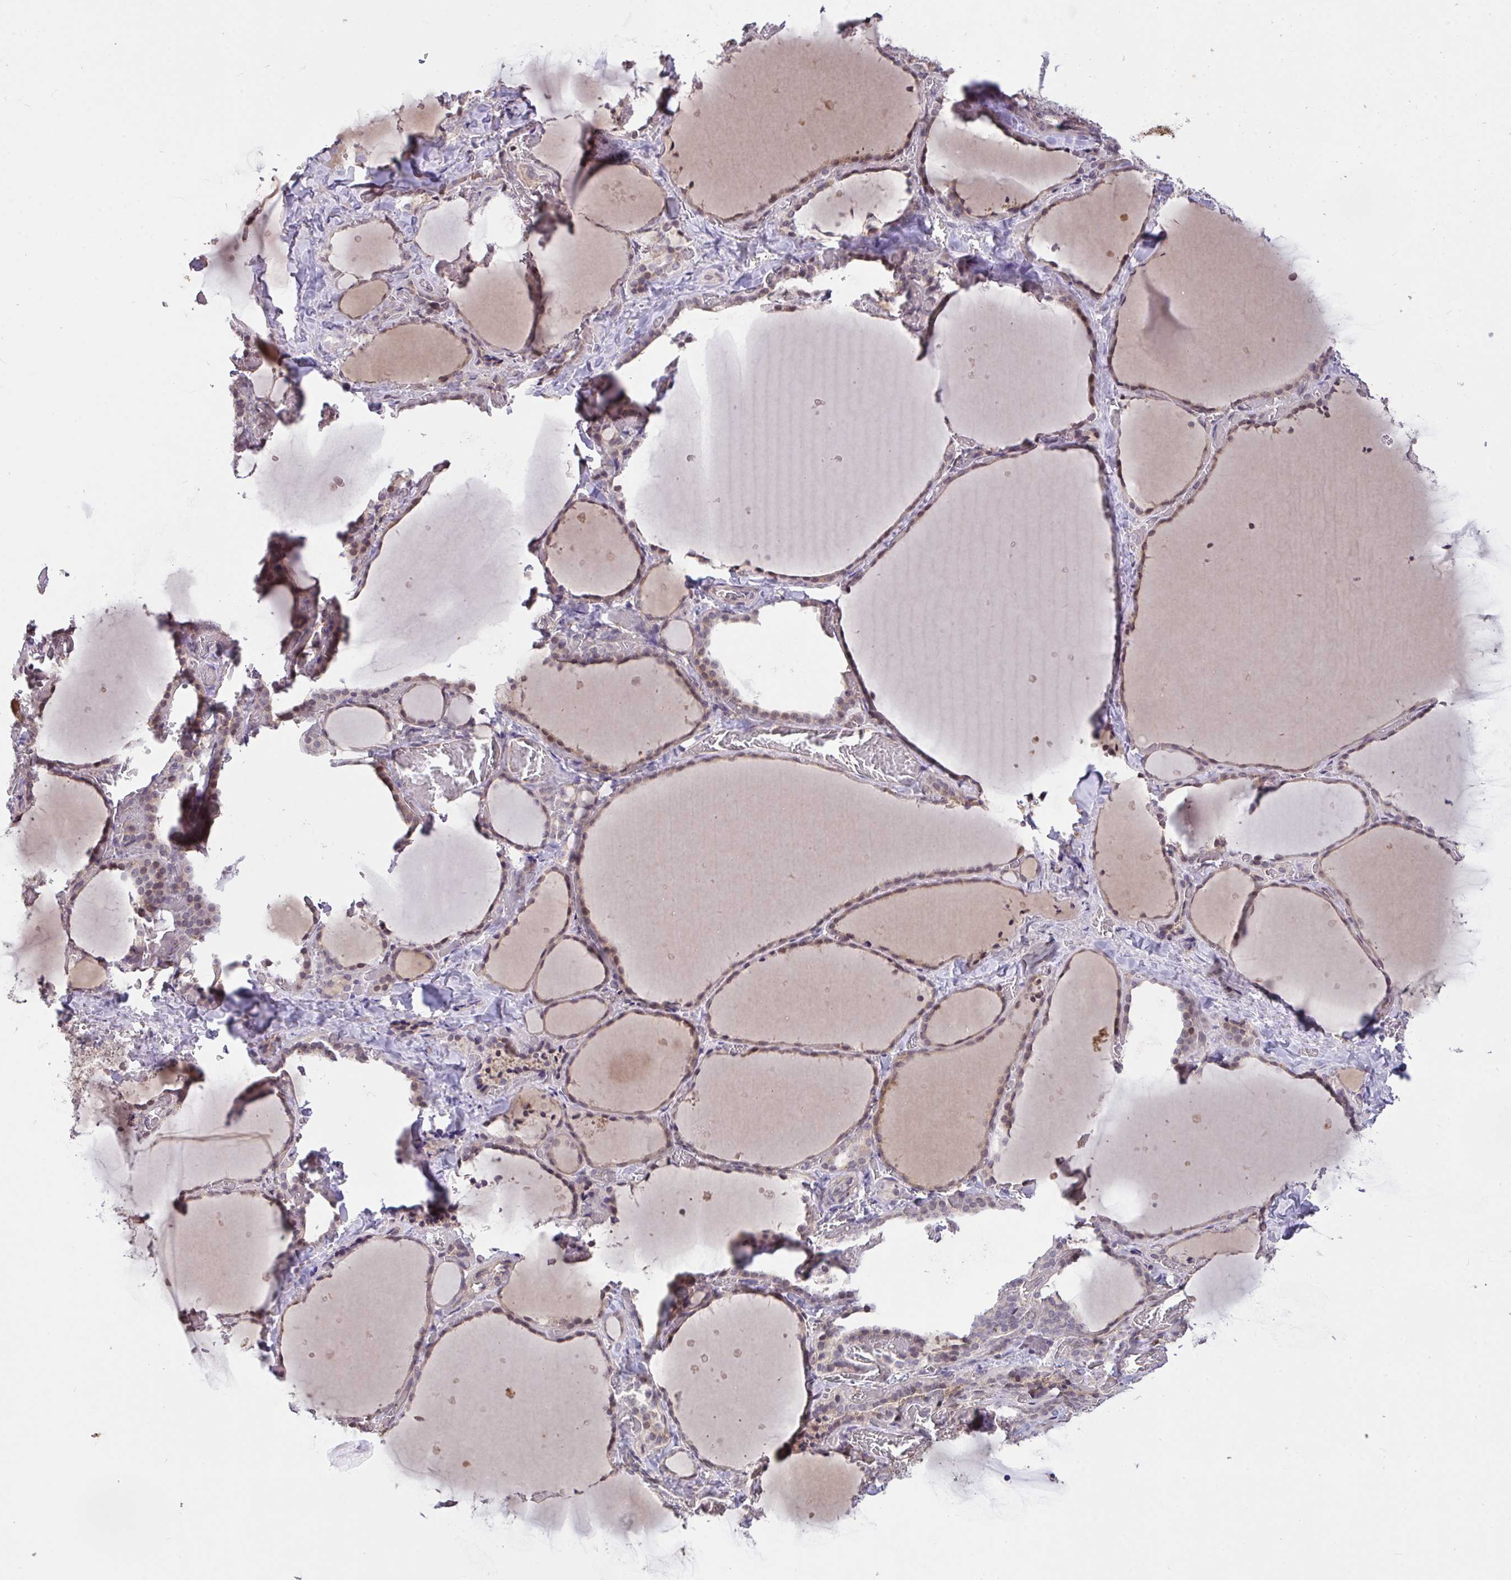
{"staining": {"intensity": "weak", "quantity": "25%-75%", "location": "cytoplasmic/membranous,nuclear"}, "tissue": "thyroid gland", "cell_type": "Glandular cells", "image_type": "normal", "snomed": [{"axis": "morphology", "description": "Normal tissue, NOS"}, {"axis": "topography", "description": "Thyroid gland"}], "caption": "This is an image of immunohistochemistry staining of benign thyroid gland, which shows weak expression in the cytoplasmic/membranous,nuclear of glandular cells.", "gene": "FCER1A", "patient": {"sex": "female", "age": 36}}